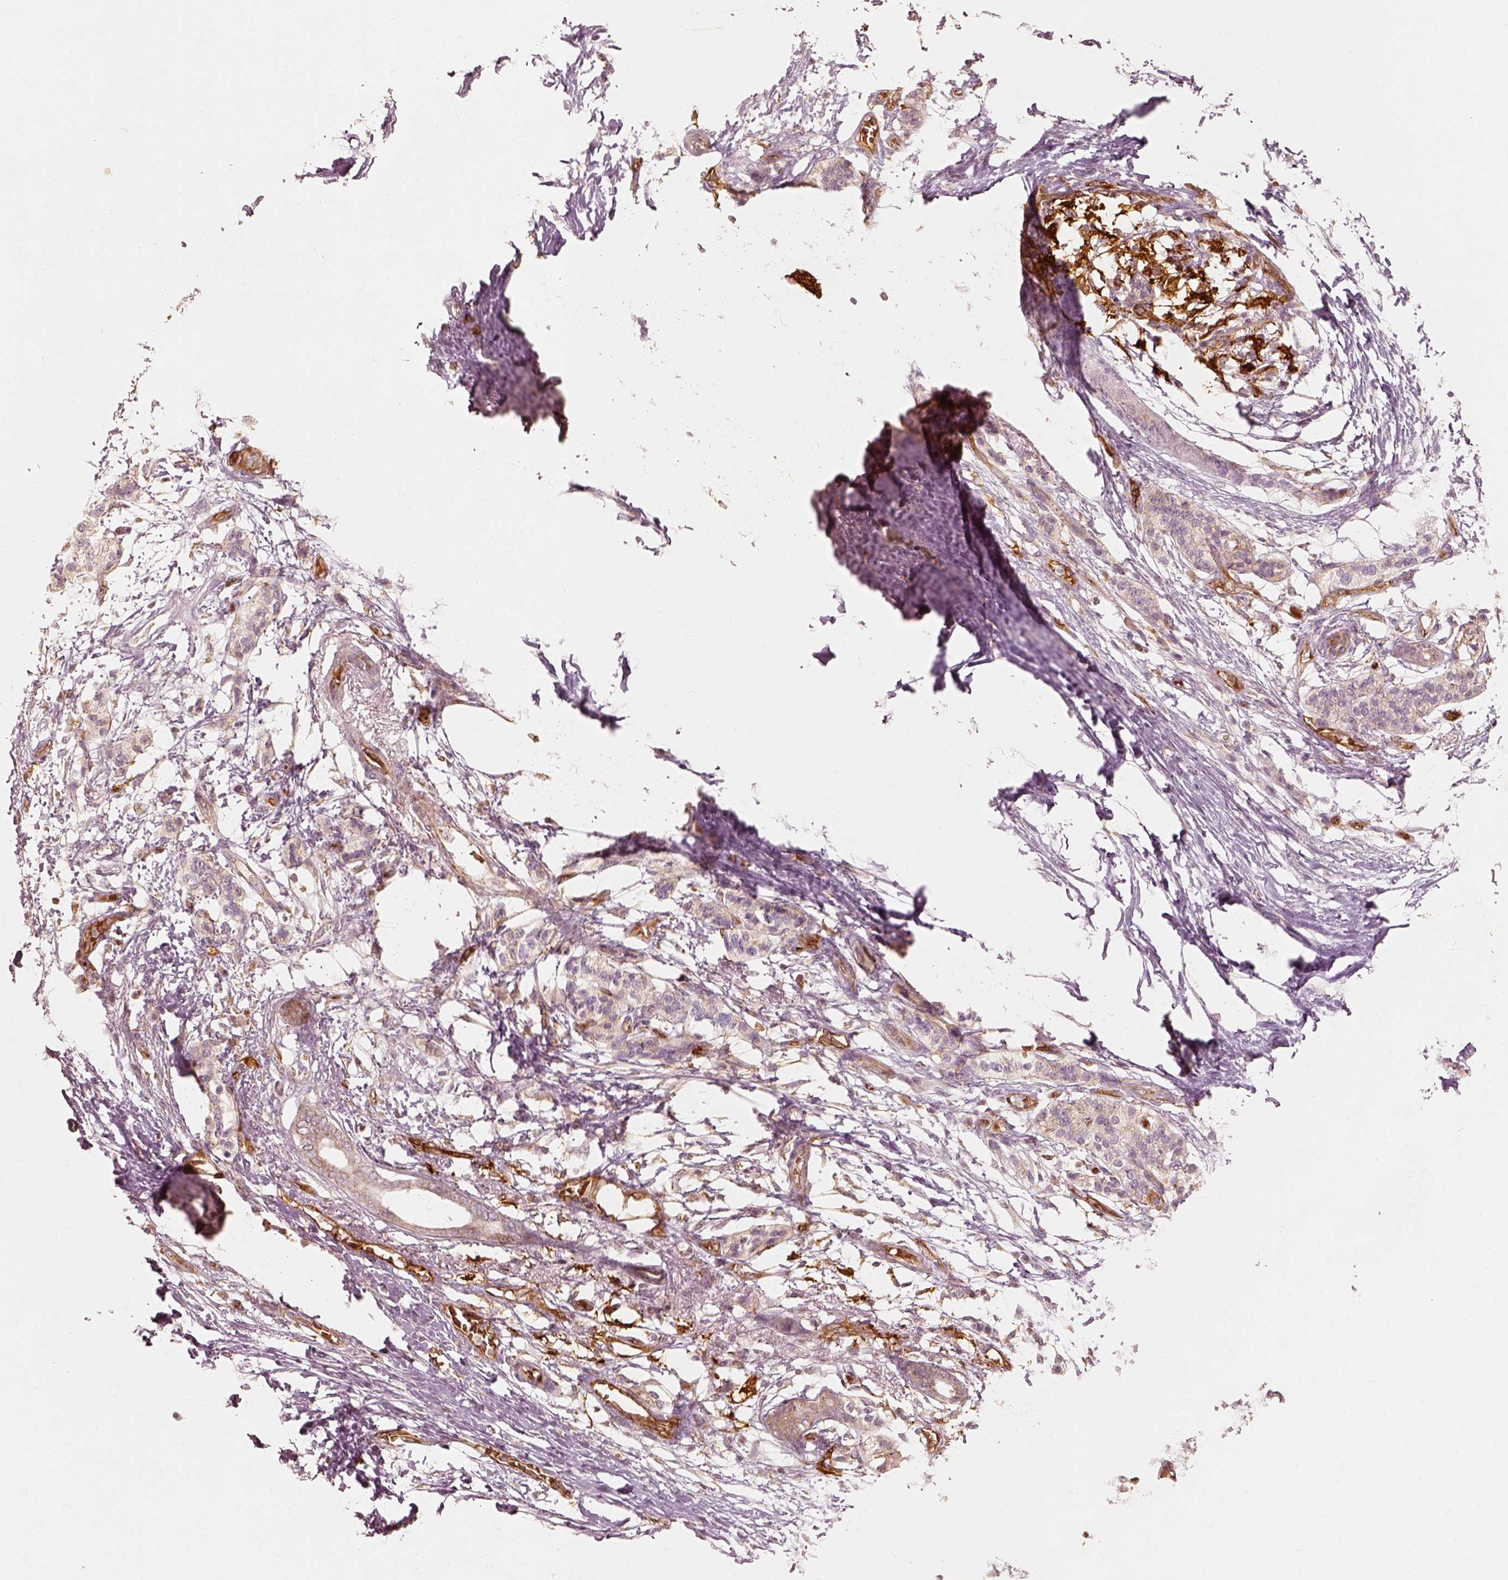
{"staining": {"intensity": "moderate", "quantity": "<25%", "location": "cytoplasmic/membranous"}, "tissue": "pancreatic cancer", "cell_type": "Tumor cells", "image_type": "cancer", "snomed": [{"axis": "morphology", "description": "Adenocarcinoma, NOS"}, {"axis": "topography", "description": "Pancreas"}], "caption": "The image shows a brown stain indicating the presence of a protein in the cytoplasmic/membranous of tumor cells in pancreatic cancer. Ihc stains the protein of interest in brown and the nuclei are stained blue.", "gene": "FSCN1", "patient": {"sex": "female", "age": 72}}